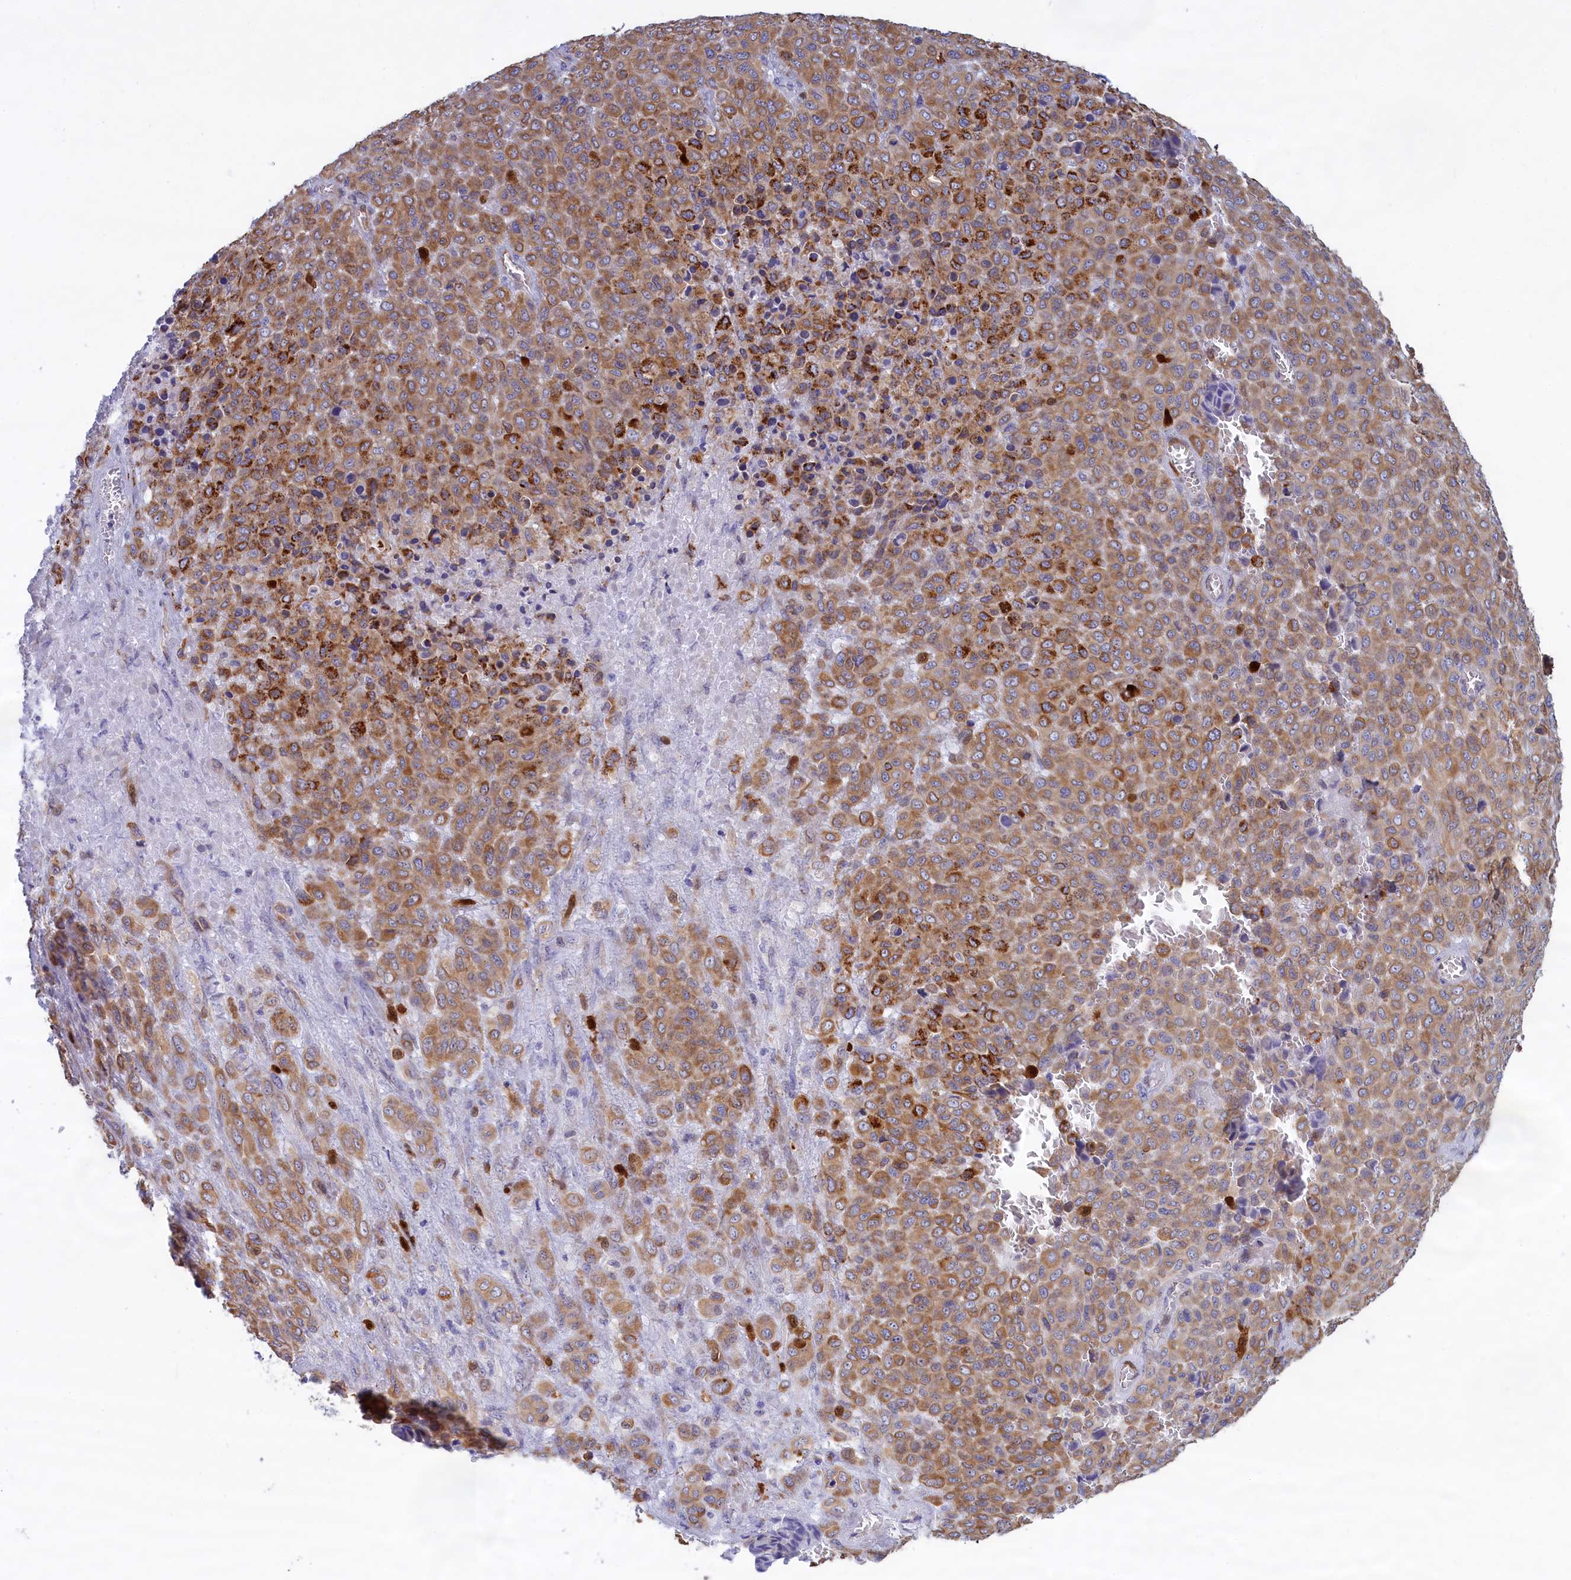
{"staining": {"intensity": "moderate", "quantity": ">75%", "location": "cytoplasmic/membranous"}, "tissue": "melanoma", "cell_type": "Tumor cells", "image_type": "cancer", "snomed": [{"axis": "morphology", "description": "Malignant melanoma, Metastatic site"}, {"axis": "topography", "description": "Skin"}], "caption": "A medium amount of moderate cytoplasmic/membranous positivity is present in approximately >75% of tumor cells in malignant melanoma (metastatic site) tissue.", "gene": "ABCC12", "patient": {"sex": "female", "age": 81}}